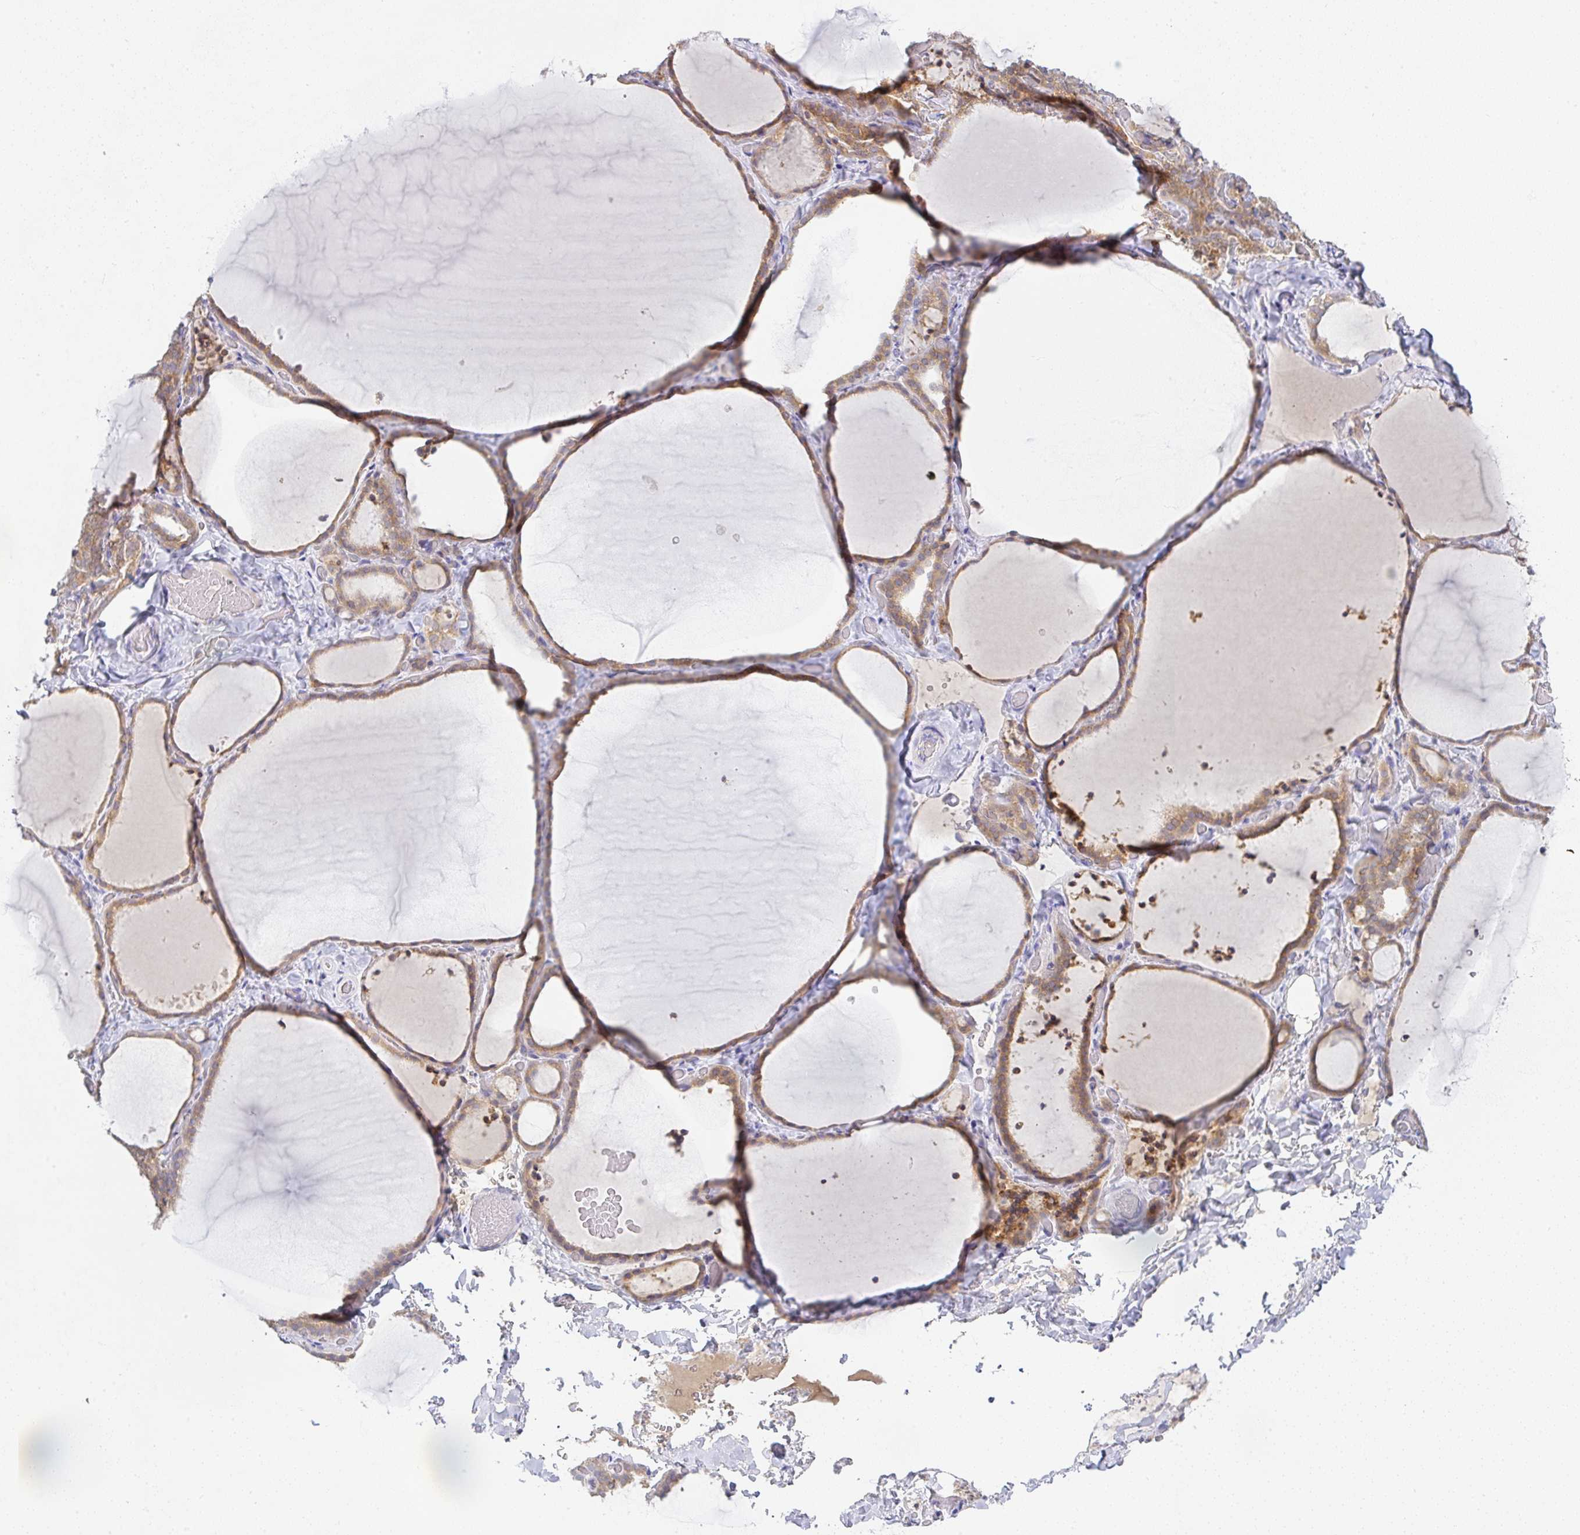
{"staining": {"intensity": "moderate", "quantity": ">75%", "location": "cytoplasmic/membranous"}, "tissue": "thyroid gland", "cell_type": "Glandular cells", "image_type": "normal", "snomed": [{"axis": "morphology", "description": "Normal tissue, NOS"}, {"axis": "topography", "description": "Thyroid gland"}], "caption": "DAB immunohistochemical staining of benign human thyroid gland demonstrates moderate cytoplasmic/membranous protein staining in approximately >75% of glandular cells. (Brightfield microscopy of DAB IHC at high magnification).", "gene": "DERL2", "patient": {"sex": "female", "age": 22}}